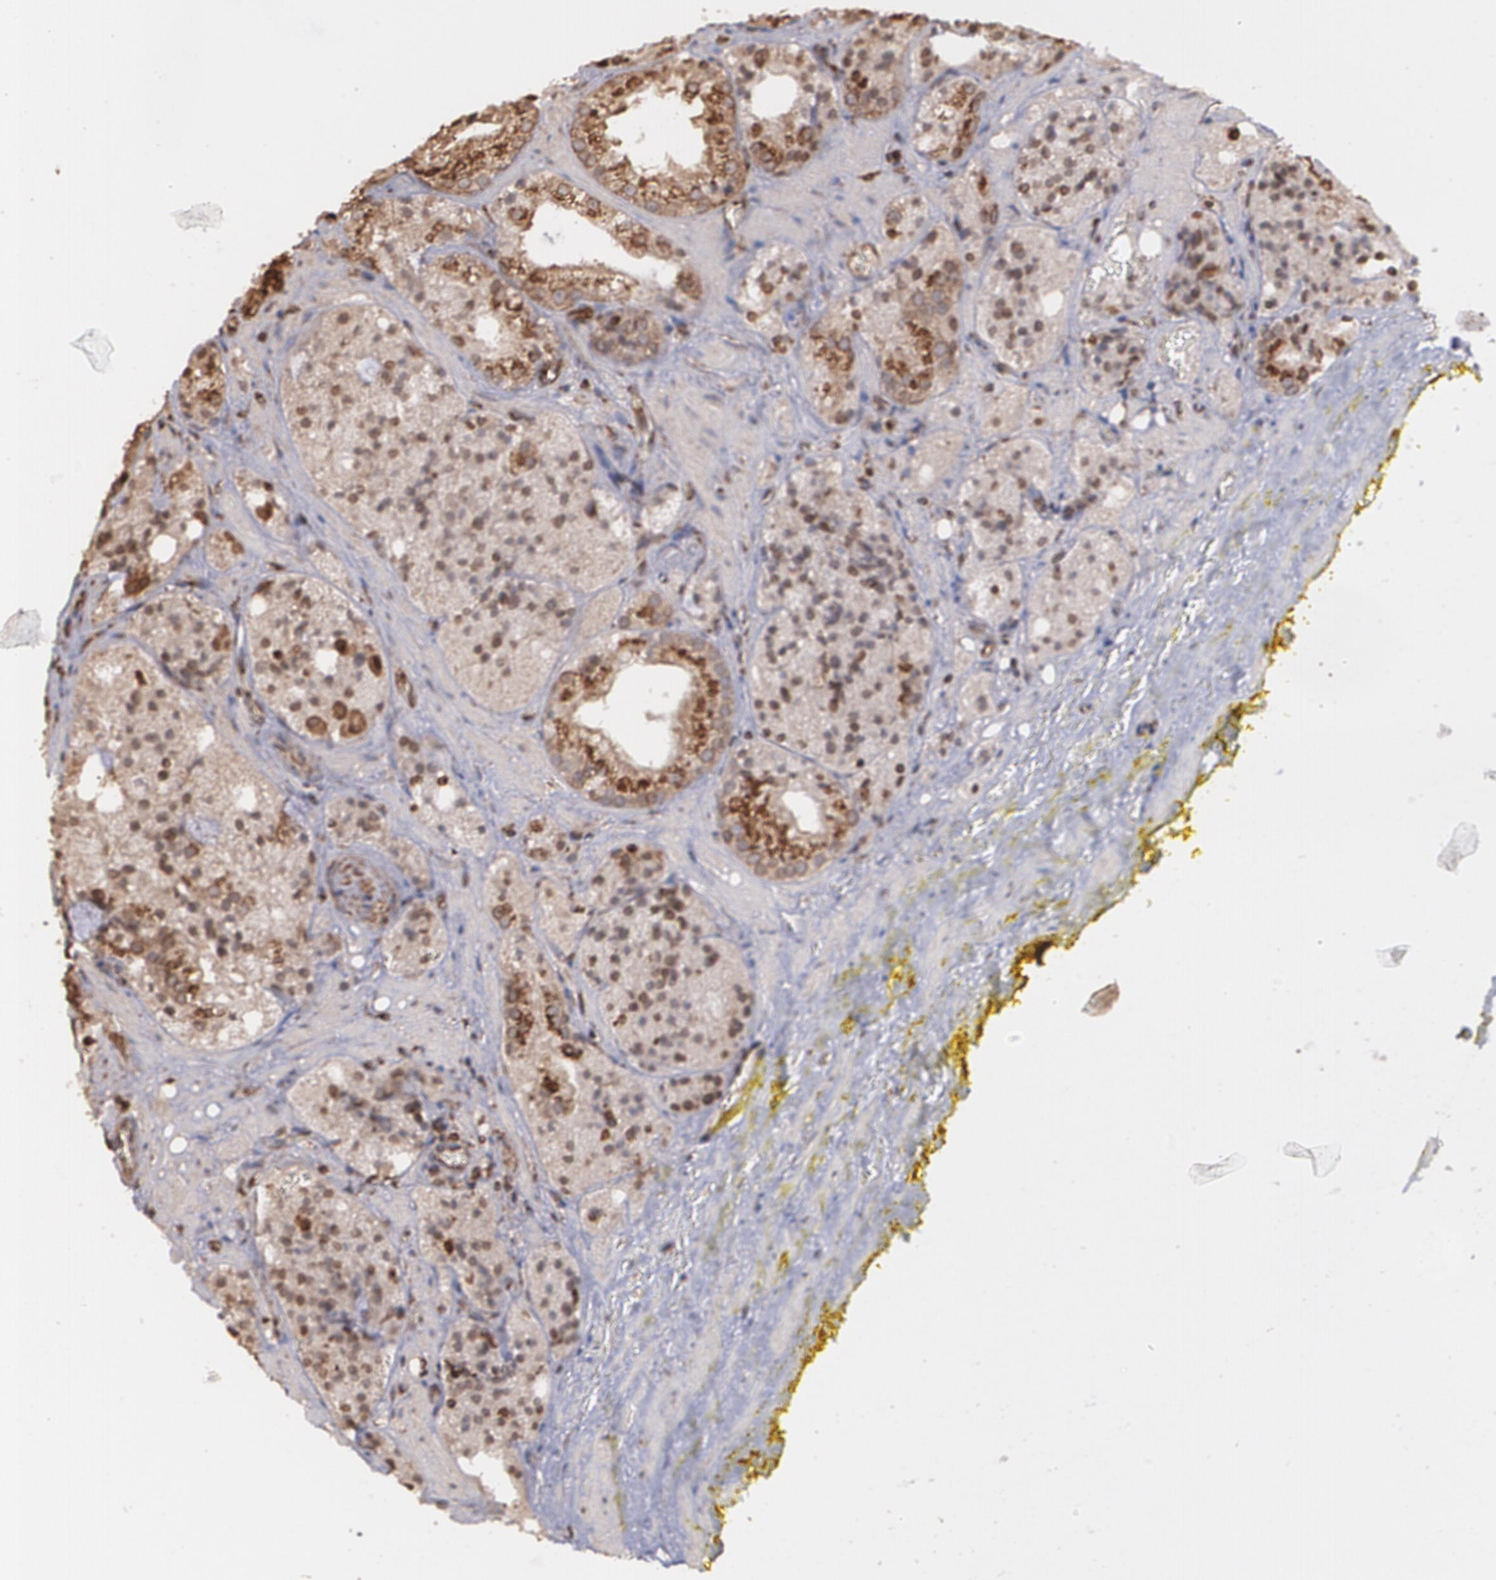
{"staining": {"intensity": "strong", "quantity": "25%-75%", "location": "cytoplasmic/membranous"}, "tissue": "prostate cancer", "cell_type": "Tumor cells", "image_type": "cancer", "snomed": [{"axis": "morphology", "description": "Adenocarcinoma, Low grade"}, {"axis": "topography", "description": "Prostate"}], "caption": "This is an image of IHC staining of prostate adenocarcinoma (low-grade), which shows strong positivity in the cytoplasmic/membranous of tumor cells.", "gene": "TRIP11", "patient": {"sex": "male", "age": 60}}